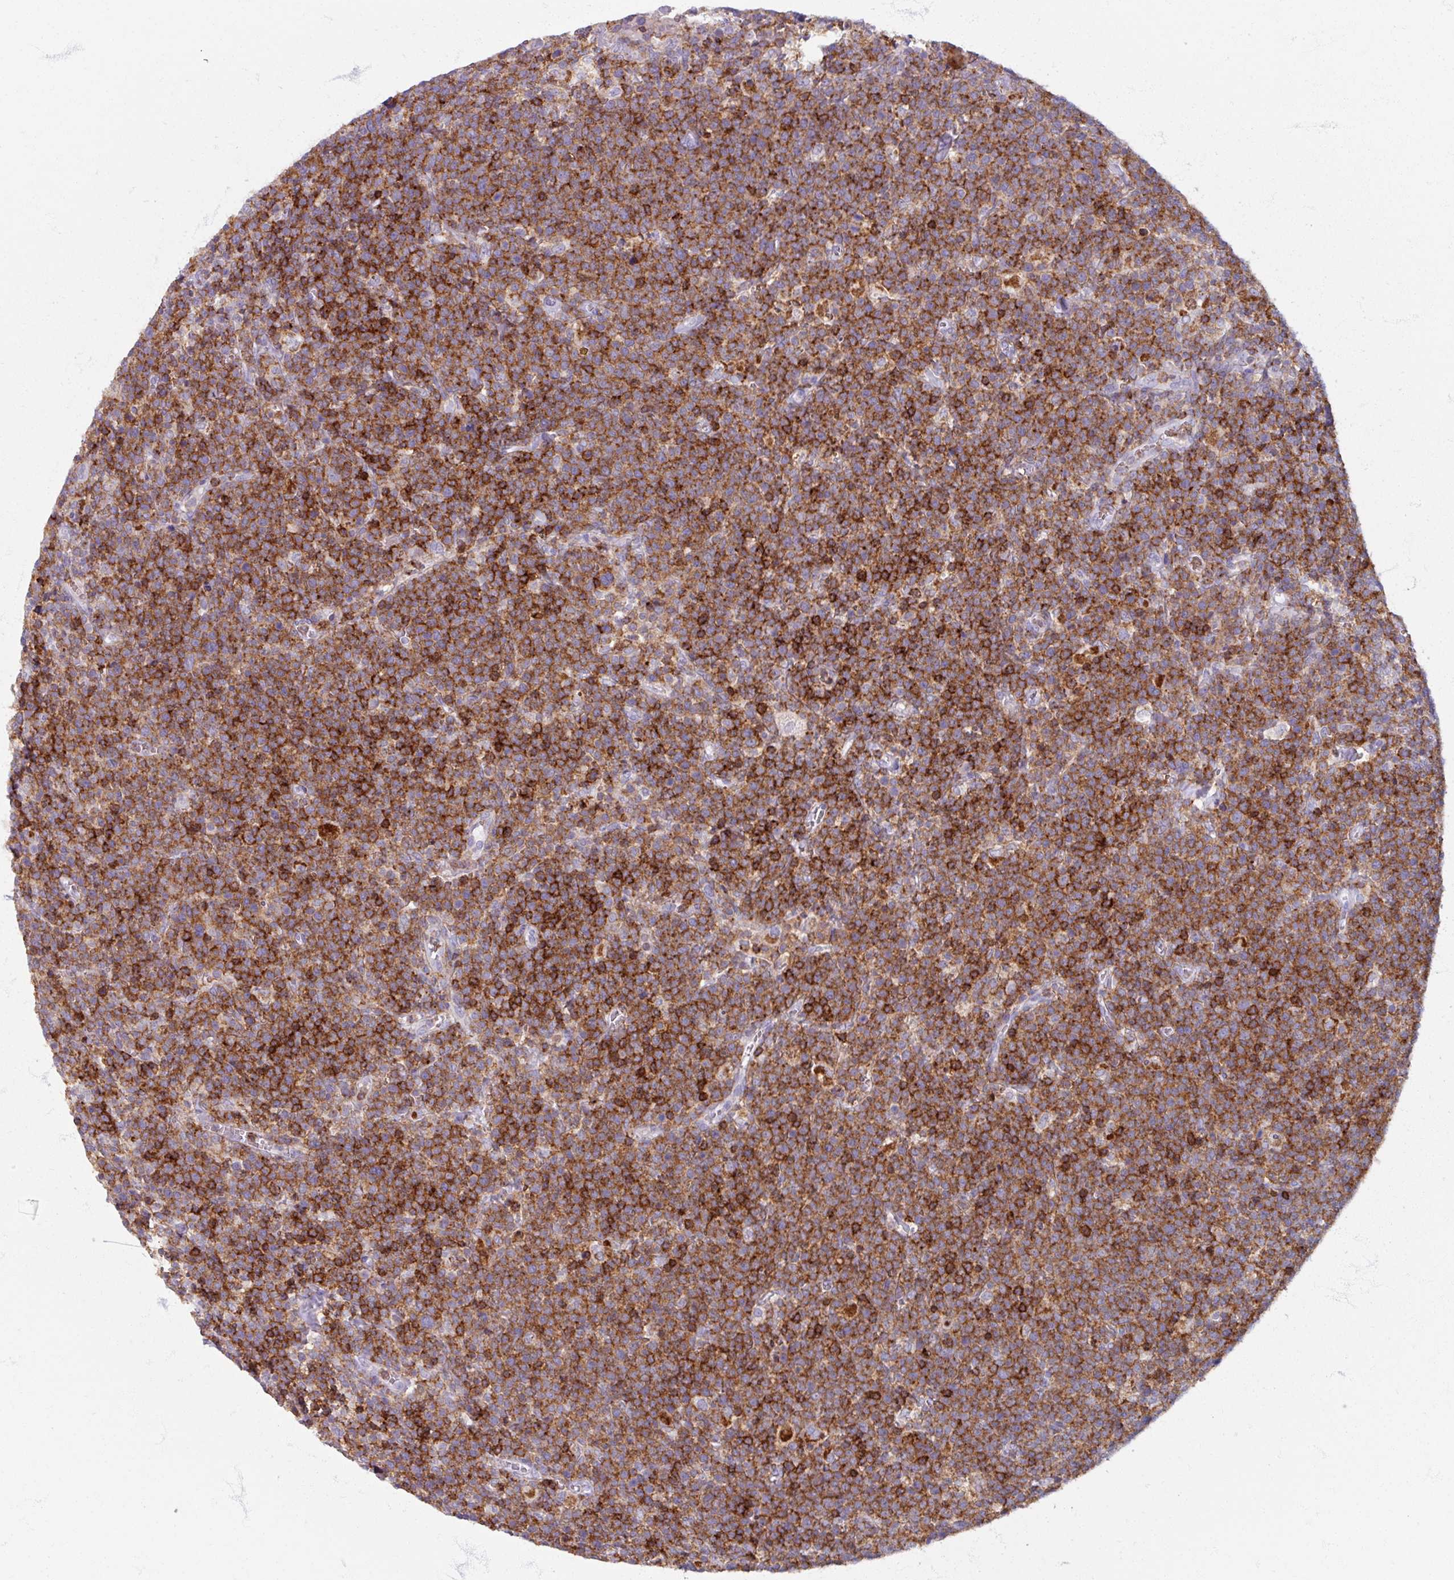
{"staining": {"intensity": "strong", "quantity": ">75%", "location": "cytoplasmic/membranous"}, "tissue": "lymphoma", "cell_type": "Tumor cells", "image_type": "cancer", "snomed": [{"axis": "morphology", "description": "Malignant lymphoma, non-Hodgkin's type, High grade"}, {"axis": "topography", "description": "Lymph node"}], "caption": "There is high levels of strong cytoplasmic/membranous expression in tumor cells of high-grade malignant lymphoma, non-Hodgkin's type, as demonstrated by immunohistochemical staining (brown color).", "gene": "PTPRC", "patient": {"sex": "male", "age": 61}}